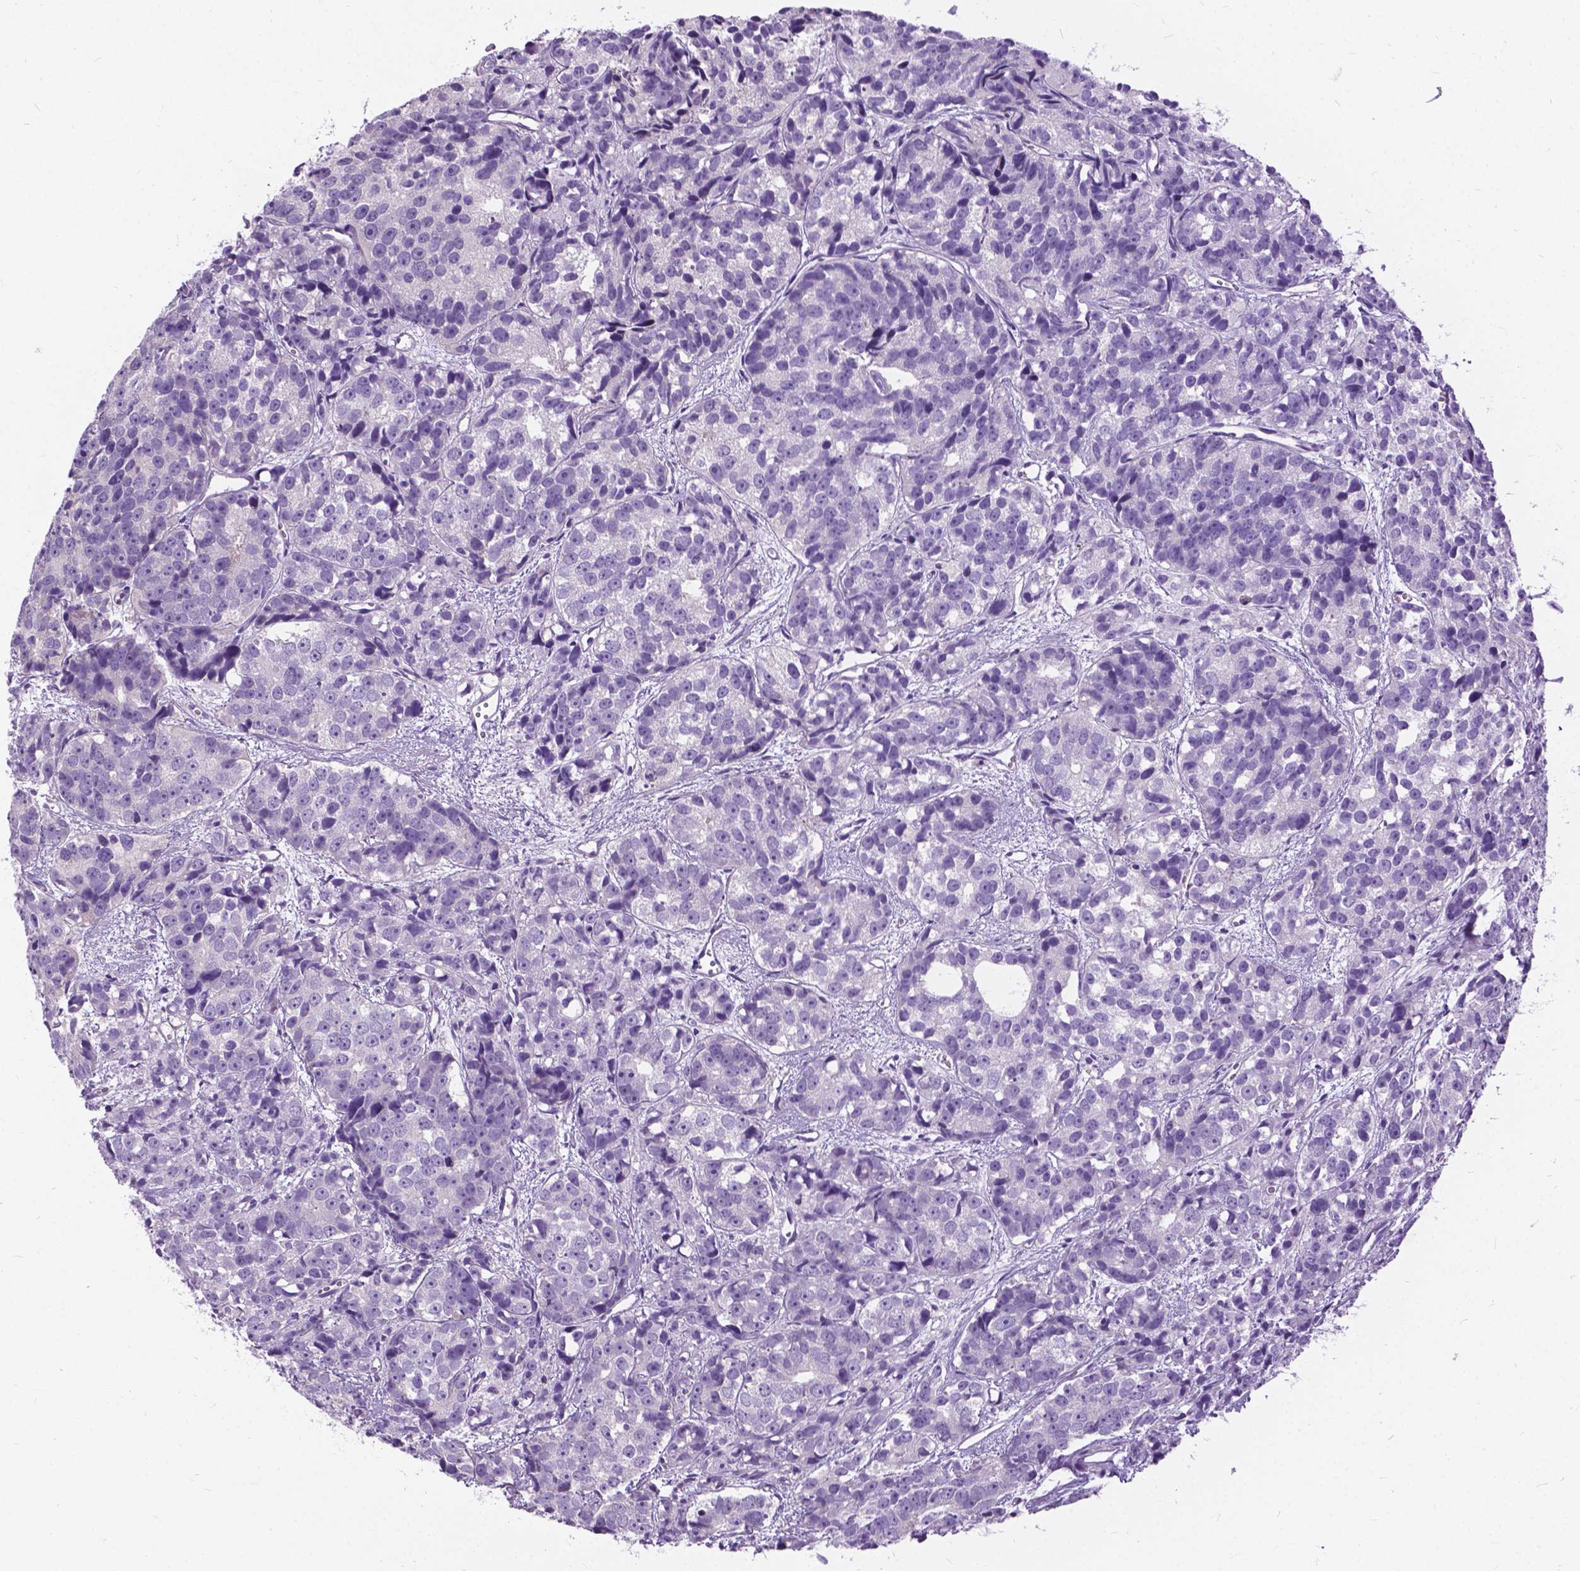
{"staining": {"intensity": "negative", "quantity": "none", "location": "none"}, "tissue": "prostate cancer", "cell_type": "Tumor cells", "image_type": "cancer", "snomed": [{"axis": "morphology", "description": "Adenocarcinoma, High grade"}, {"axis": "topography", "description": "Prostate"}], "caption": "Tumor cells show no significant positivity in high-grade adenocarcinoma (prostate).", "gene": "JAK3", "patient": {"sex": "male", "age": 77}}